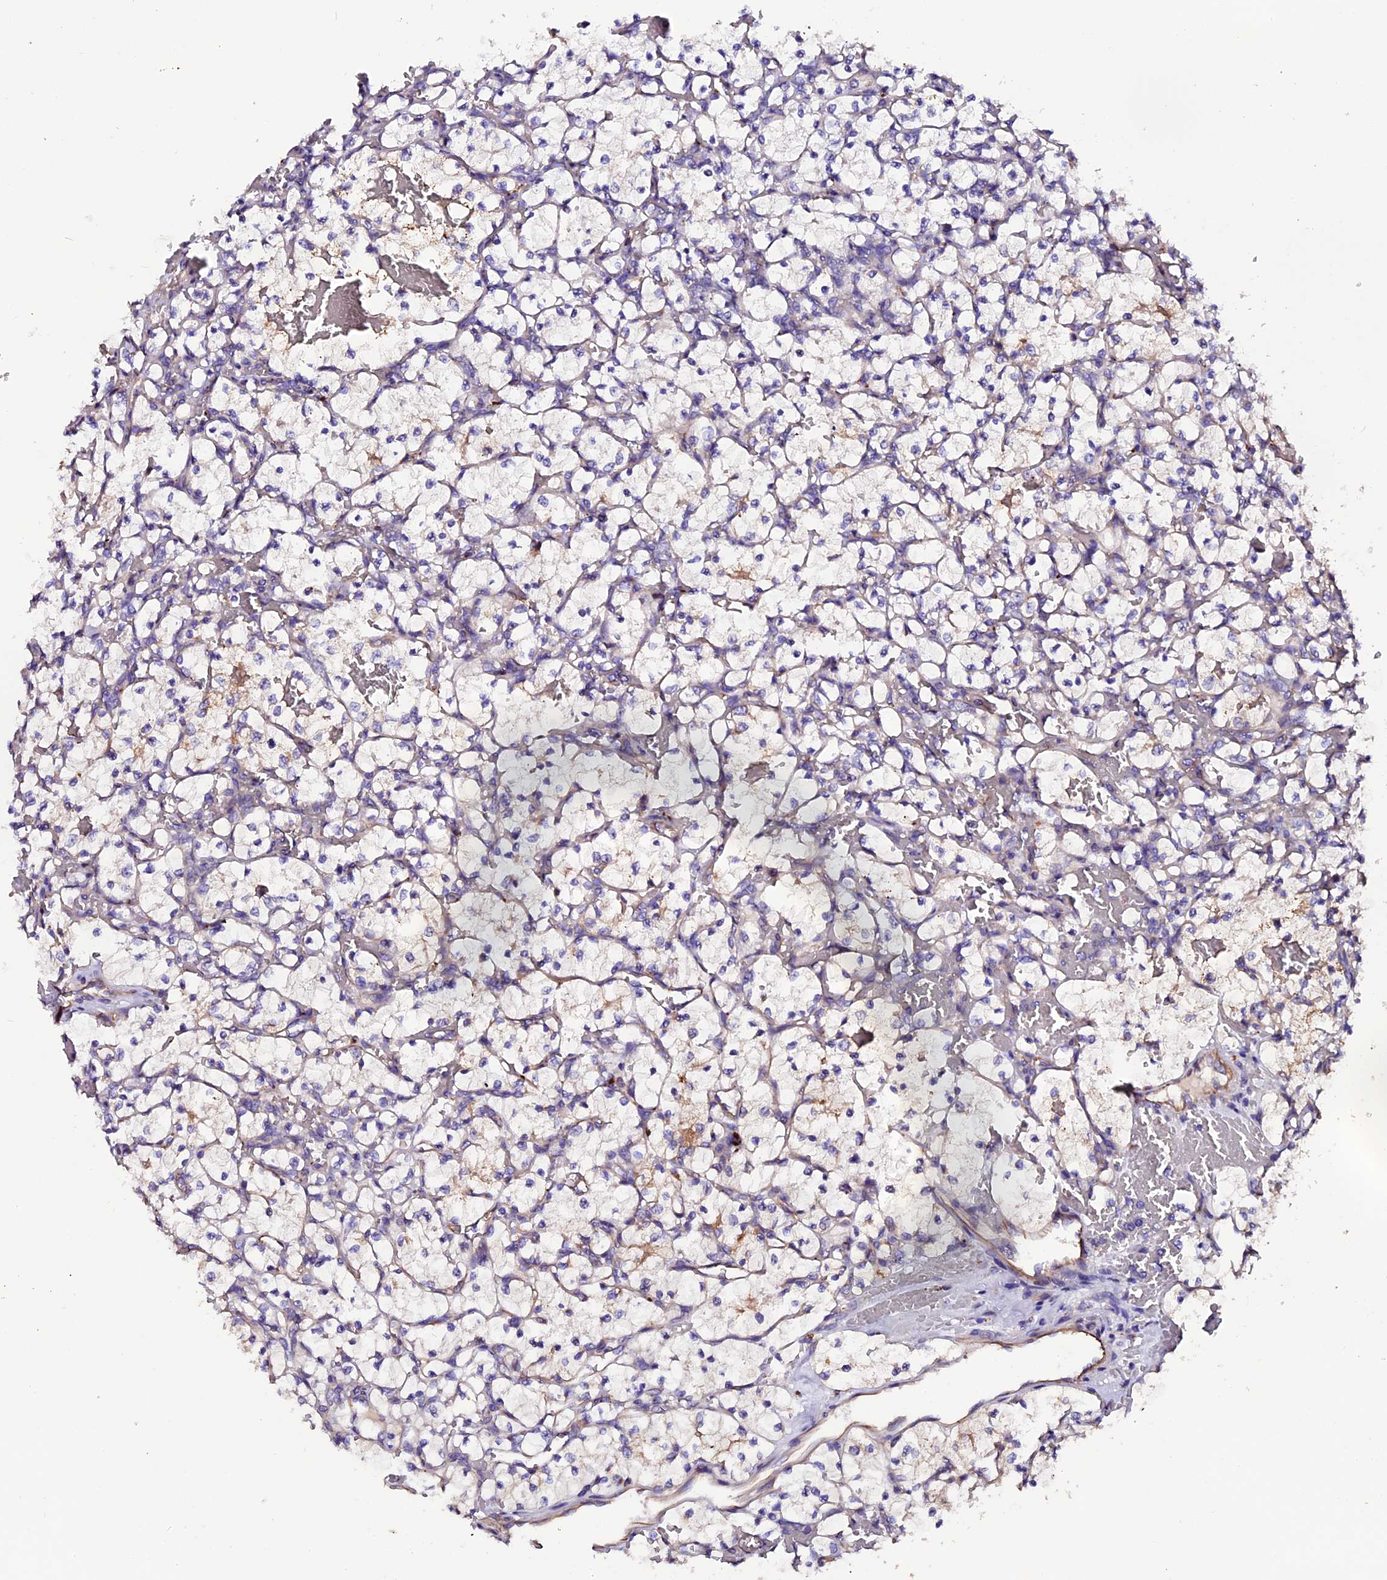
{"staining": {"intensity": "weak", "quantity": "<25%", "location": "cytoplasmic/membranous"}, "tissue": "renal cancer", "cell_type": "Tumor cells", "image_type": "cancer", "snomed": [{"axis": "morphology", "description": "Adenocarcinoma, NOS"}, {"axis": "topography", "description": "Kidney"}], "caption": "High magnification brightfield microscopy of renal cancer stained with DAB (3,3'-diaminobenzidine) (brown) and counterstained with hematoxylin (blue): tumor cells show no significant positivity. (DAB IHC, high magnification).", "gene": "CLN5", "patient": {"sex": "female", "age": 69}}